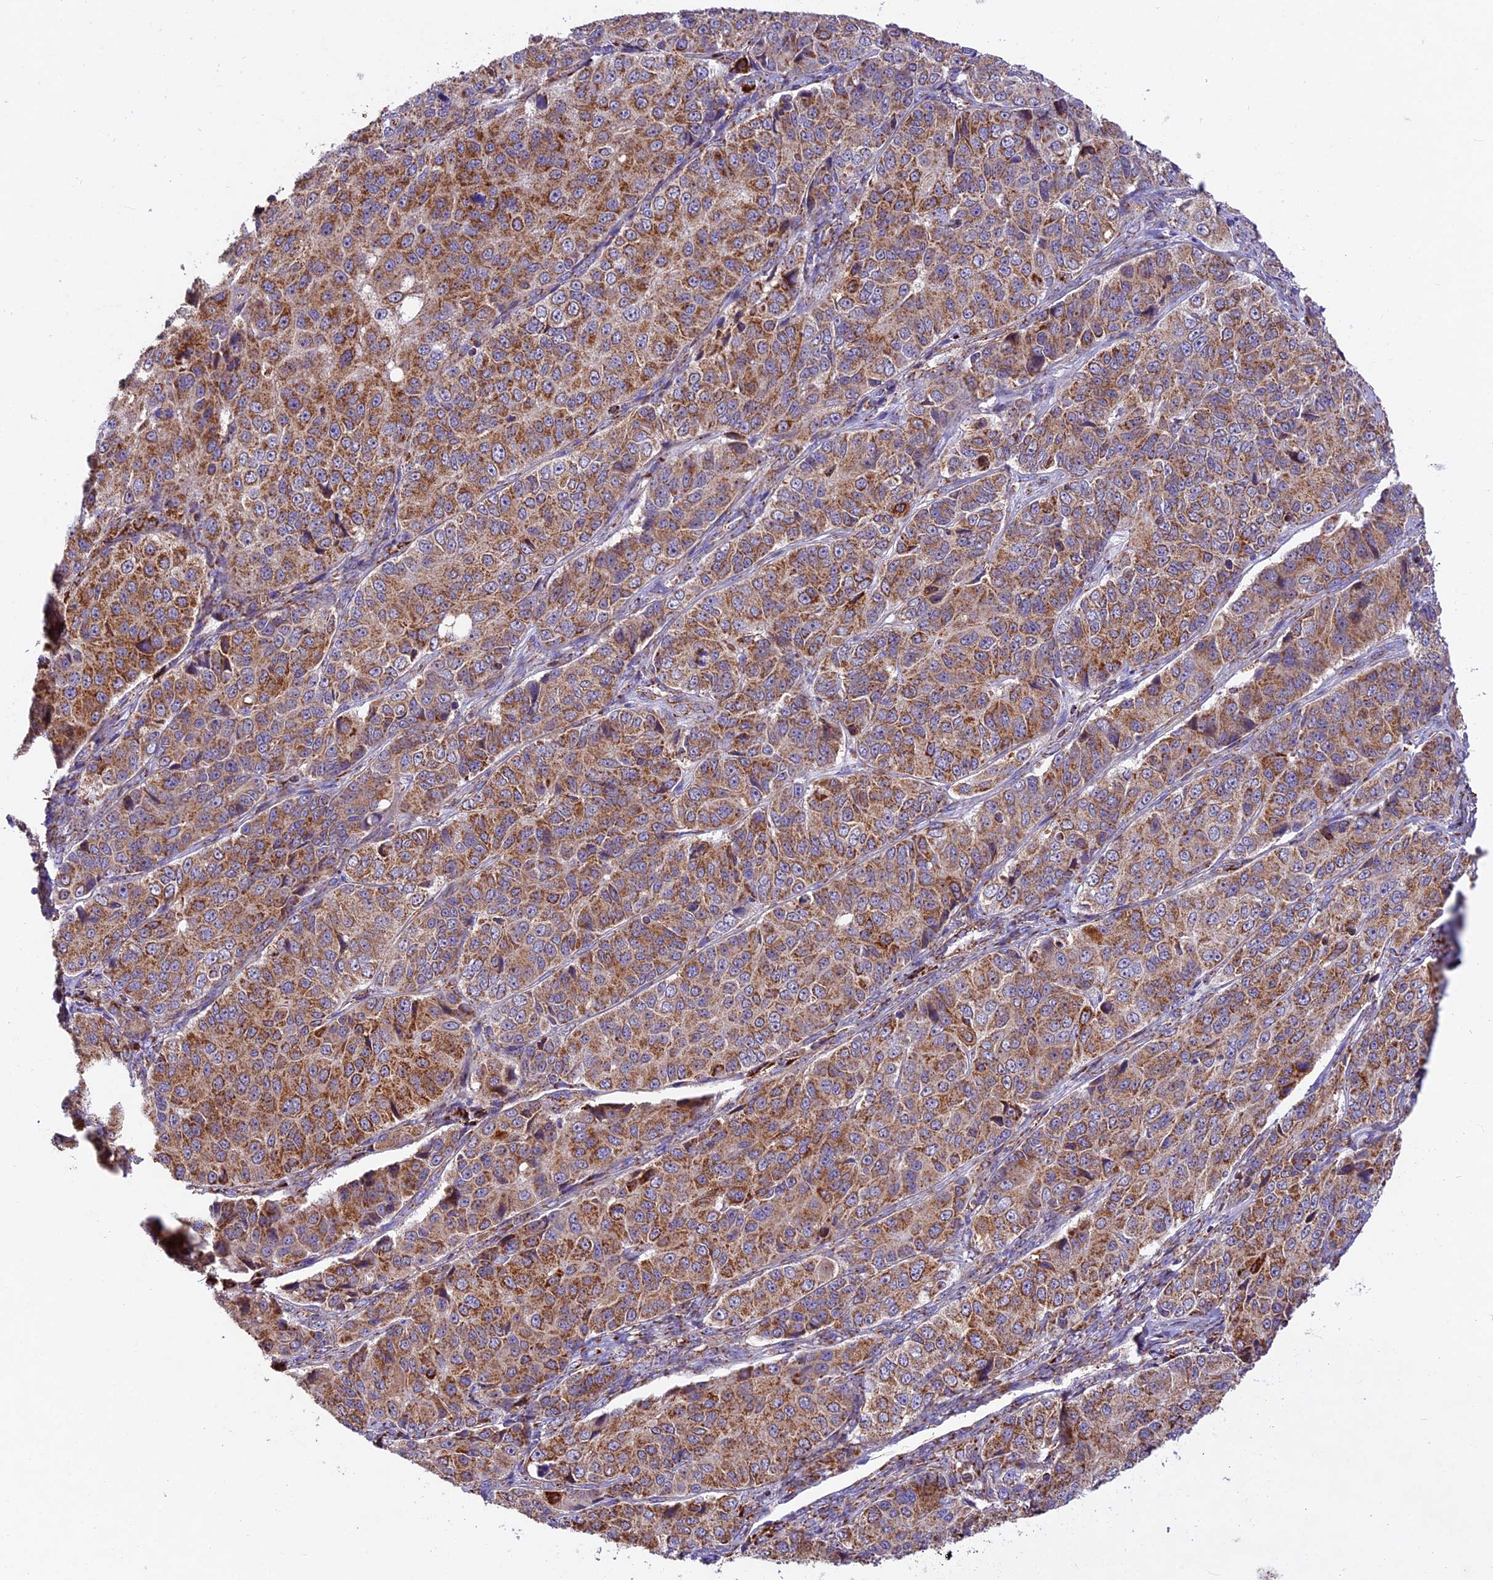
{"staining": {"intensity": "moderate", "quantity": ">75%", "location": "cytoplasmic/membranous"}, "tissue": "ovarian cancer", "cell_type": "Tumor cells", "image_type": "cancer", "snomed": [{"axis": "morphology", "description": "Carcinoma, endometroid"}, {"axis": "topography", "description": "Ovary"}], "caption": "Human ovarian endometroid carcinoma stained with a brown dye exhibits moderate cytoplasmic/membranous positive expression in approximately >75% of tumor cells.", "gene": "NDUFA8", "patient": {"sex": "female", "age": 51}}